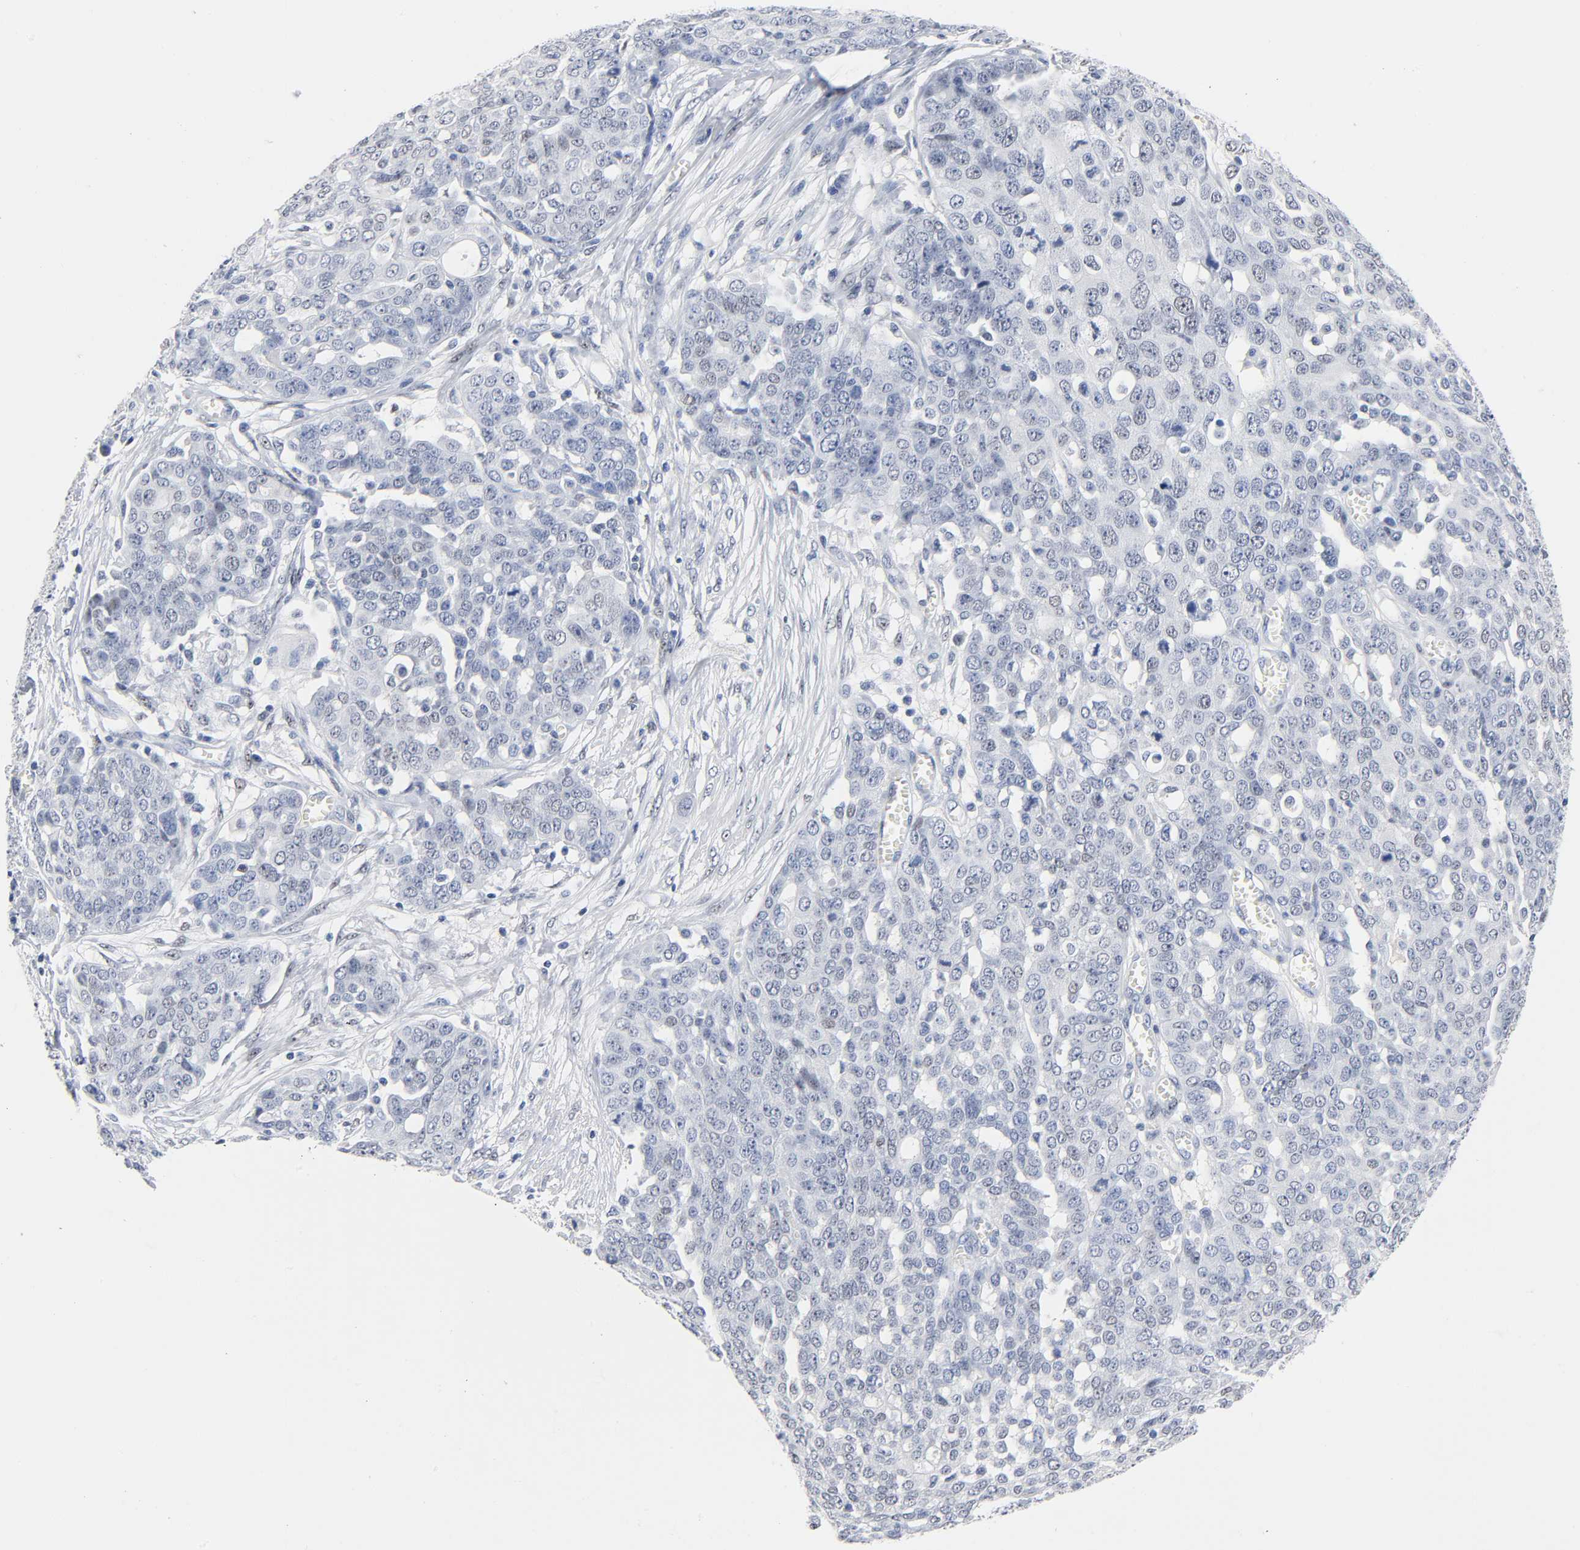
{"staining": {"intensity": "negative", "quantity": "none", "location": "none"}, "tissue": "ovarian cancer", "cell_type": "Tumor cells", "image_type": "cancer", "snomed": [{"axis": "morphology", "description": "Cystadenocarcinoma, serous, NOS"}, {"axis": "topography", "description": "Soft tissue"}, {"axis": "topography", "description": "Ovary"}], "caption": "A histopathology image of serous cystadenocarcinoma (ovarian) stained for a protein displays no brown staining in tumor cells.", "gene": "NAB2", "patient": {"sex": "female", "age": 57}}